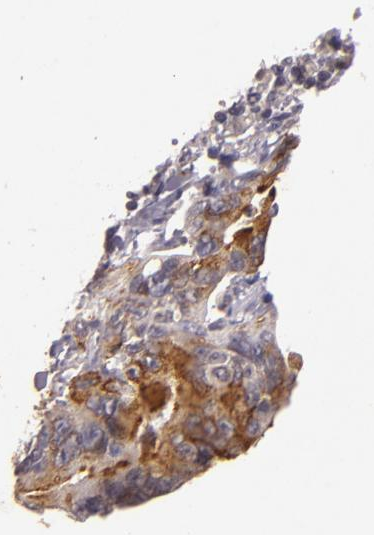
{"staining": {"intensity": "moderate", "quantity": "25%-75%", "location": "cytoplasmic/membranous"}, "tissue": "stomach cancer", "cell_type": "Tumor cells", "image_type": "cancer", "snomed": [{"axis": "morphology", "description": "Adenocarcinoma, NOS"}, {"axis": "topography", "description": "Stomach, upper"}], "caption": "Stomach cancer (adenocarcinoma) tissue reveals moderate cytoplasmic/membranous expression in approximately 25%-75% of tumor cells", "gene": "TFF1", "patient": {"sex": "male", "age": 63}}